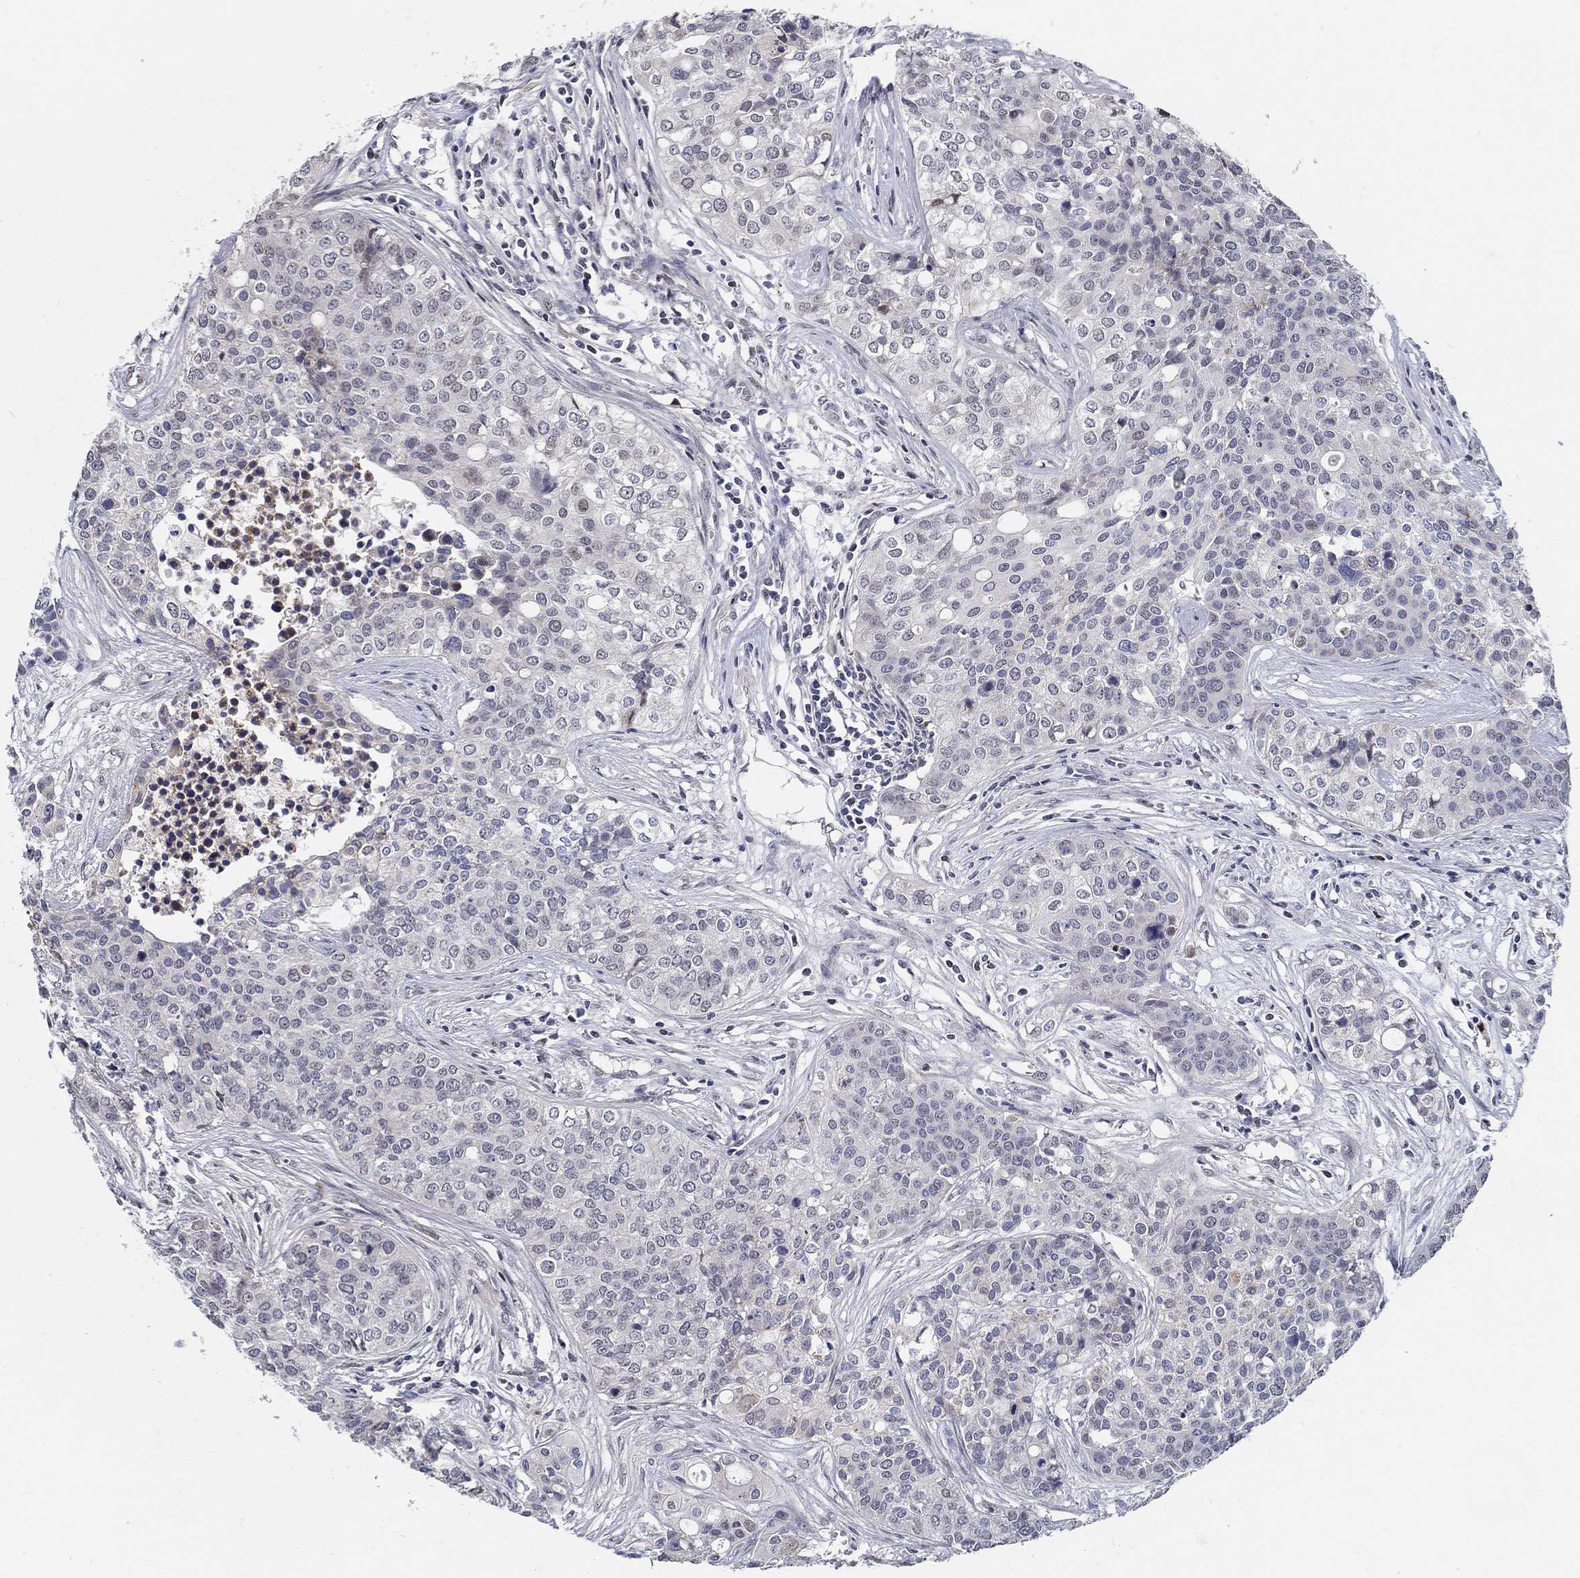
{"staining": {"intensity": "negative", "quantity": "none", "location": "none"}, "tissue": "carcinoid", "cell_type": "Tumor cells", "image_type": "cancer", "snomed": [{"axis": "morphology", "description": "Carcinoid, malignant, NOS"}, {"axis": "topography", "description": "Colon"}], "caption": "IHC image of human malignant carcinoid stained for a protein (brown), which reveals no staining in tumor cells. Brightfield microscopy of immunohistochemistry (IHC) stained with DAB (3,3'-diaminobenzidine) (brown) and hematoxylin (blue), captured at high magnification.", "gene": "C16orf46", "patient": {"sex": "male", "age": 81}}